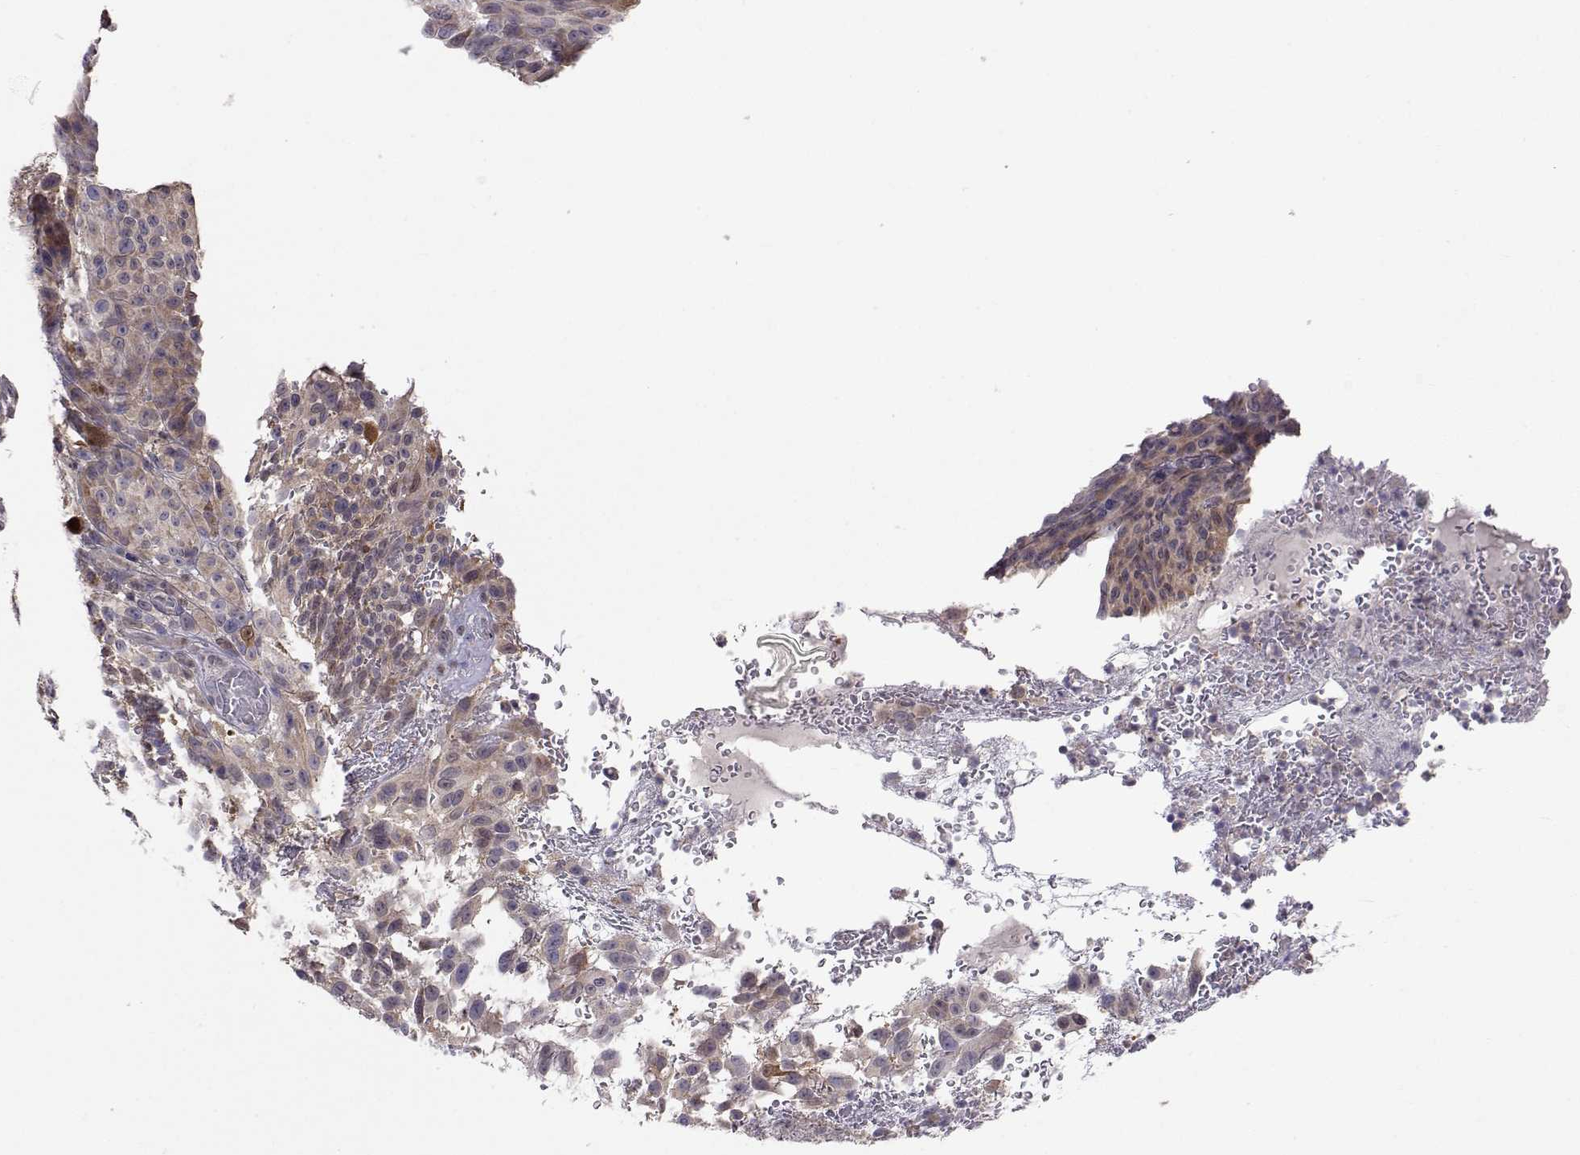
{"staining": {"intensity": "weak", "quantity": ">75%", "location": "cytoplasmic/membranous"}, "tissue": "melanoma", "cell_type": "Tumor cells", "image_type": "cancer", "snomed": [{"axis": "morphology", "description": "Malignant melanoma, NOS"}, {"axis": "topography", "description": "Skin"}], "caption": "Immunohistochemical staining of human malignant melanoma reveals low levels of weak cytoplasmic/membranous protein staining in about >75% of tumor cells. Using DAB (brown) and hematoxylin (blue) stains, captured at high magnification using brightfield microscopy.", "gene": "NCAM2", "patient": {"sex": "male", "age": 83}}